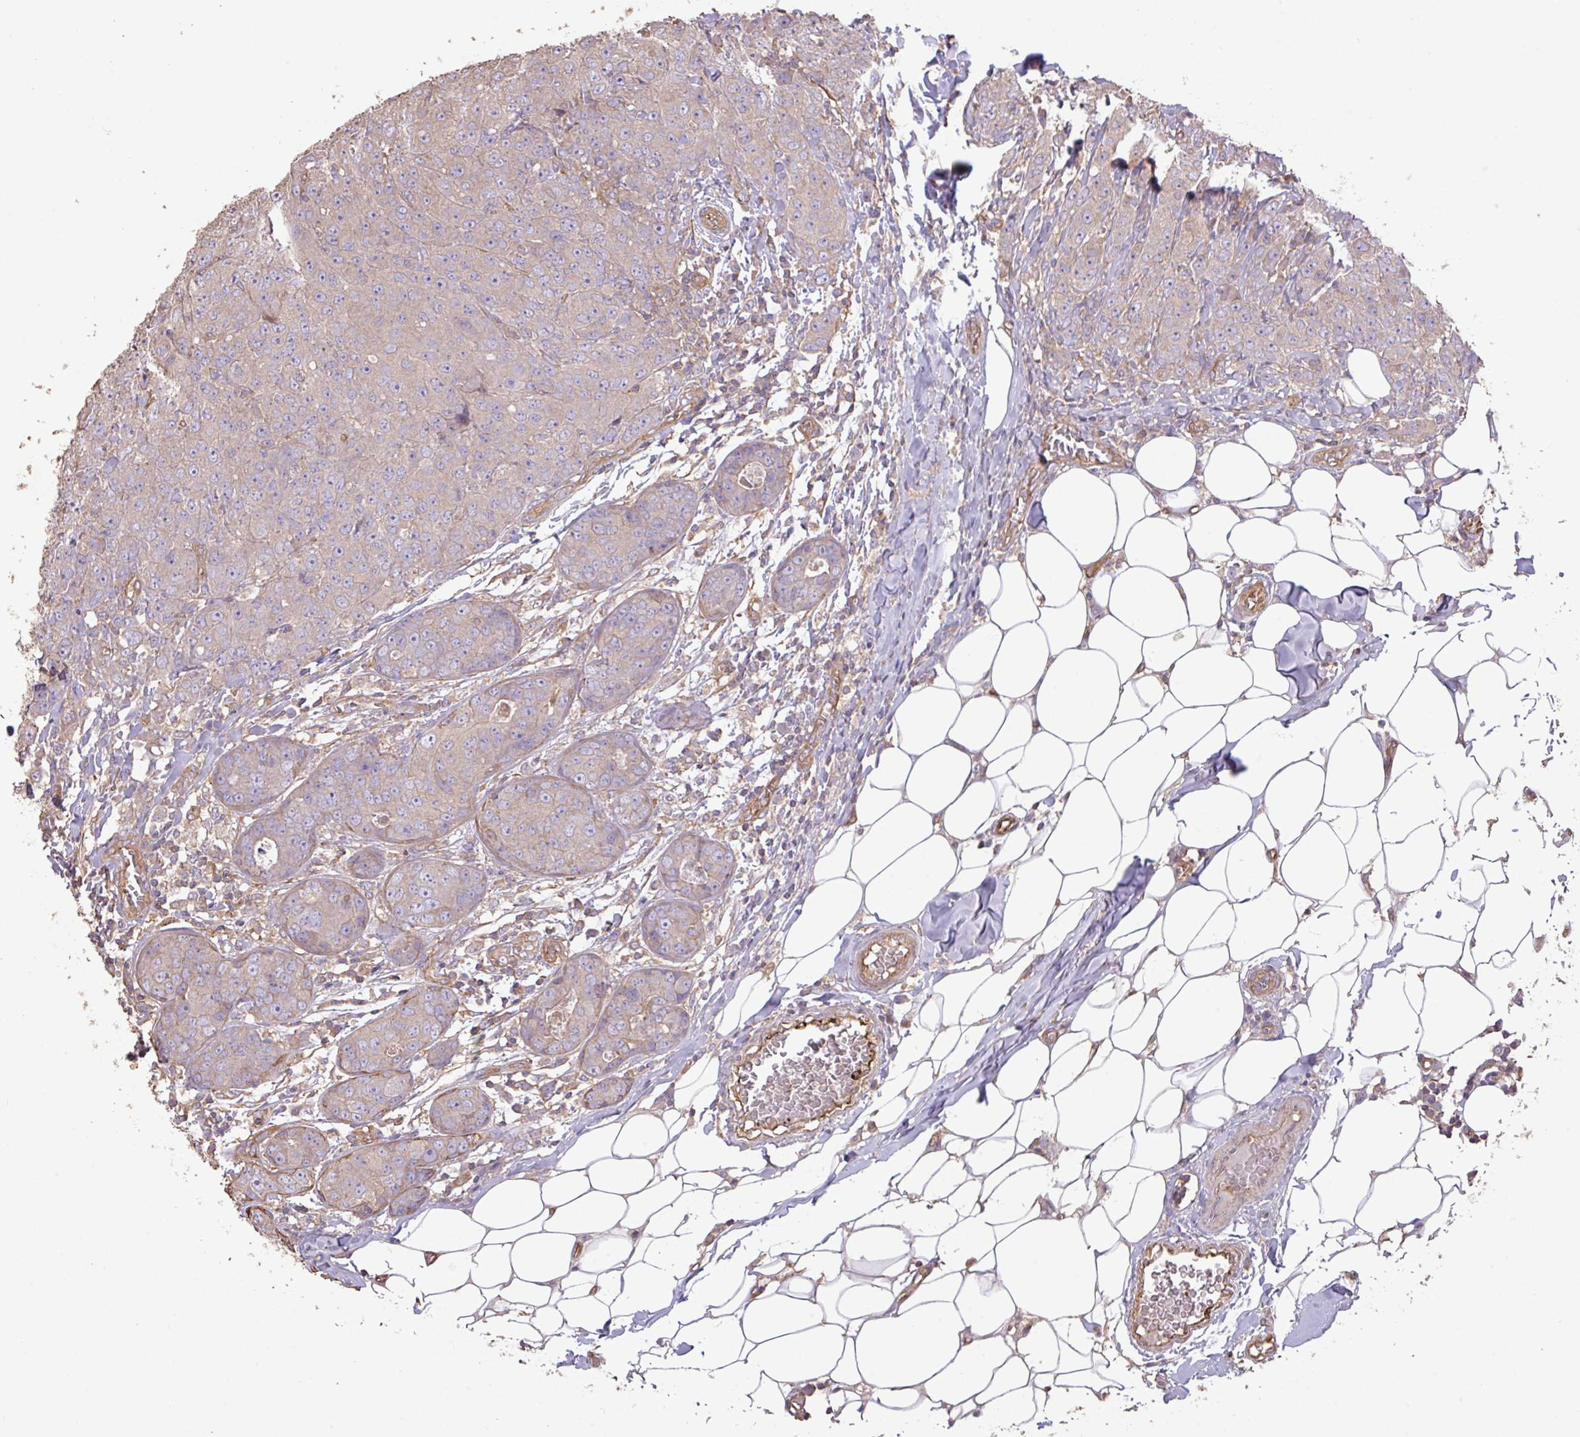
{"staining": {"intensity": "weak", "quantity": "<25%", "location": "cytoplasmic/membranous"}, "tissue": "breast cancer", "cell_type": "Tumor cells", "image_type": "cancer", "snomed": [{"axis": "morphology", "description": "Duct carcinoma"}, {"axis": "topography", "description": "Breast"}], "caption": "Tumor cells show no significant expression in intraductal carcinoma (breast).", "gene": "CALML4", "patient": {"sex": "female", "age": 43}}